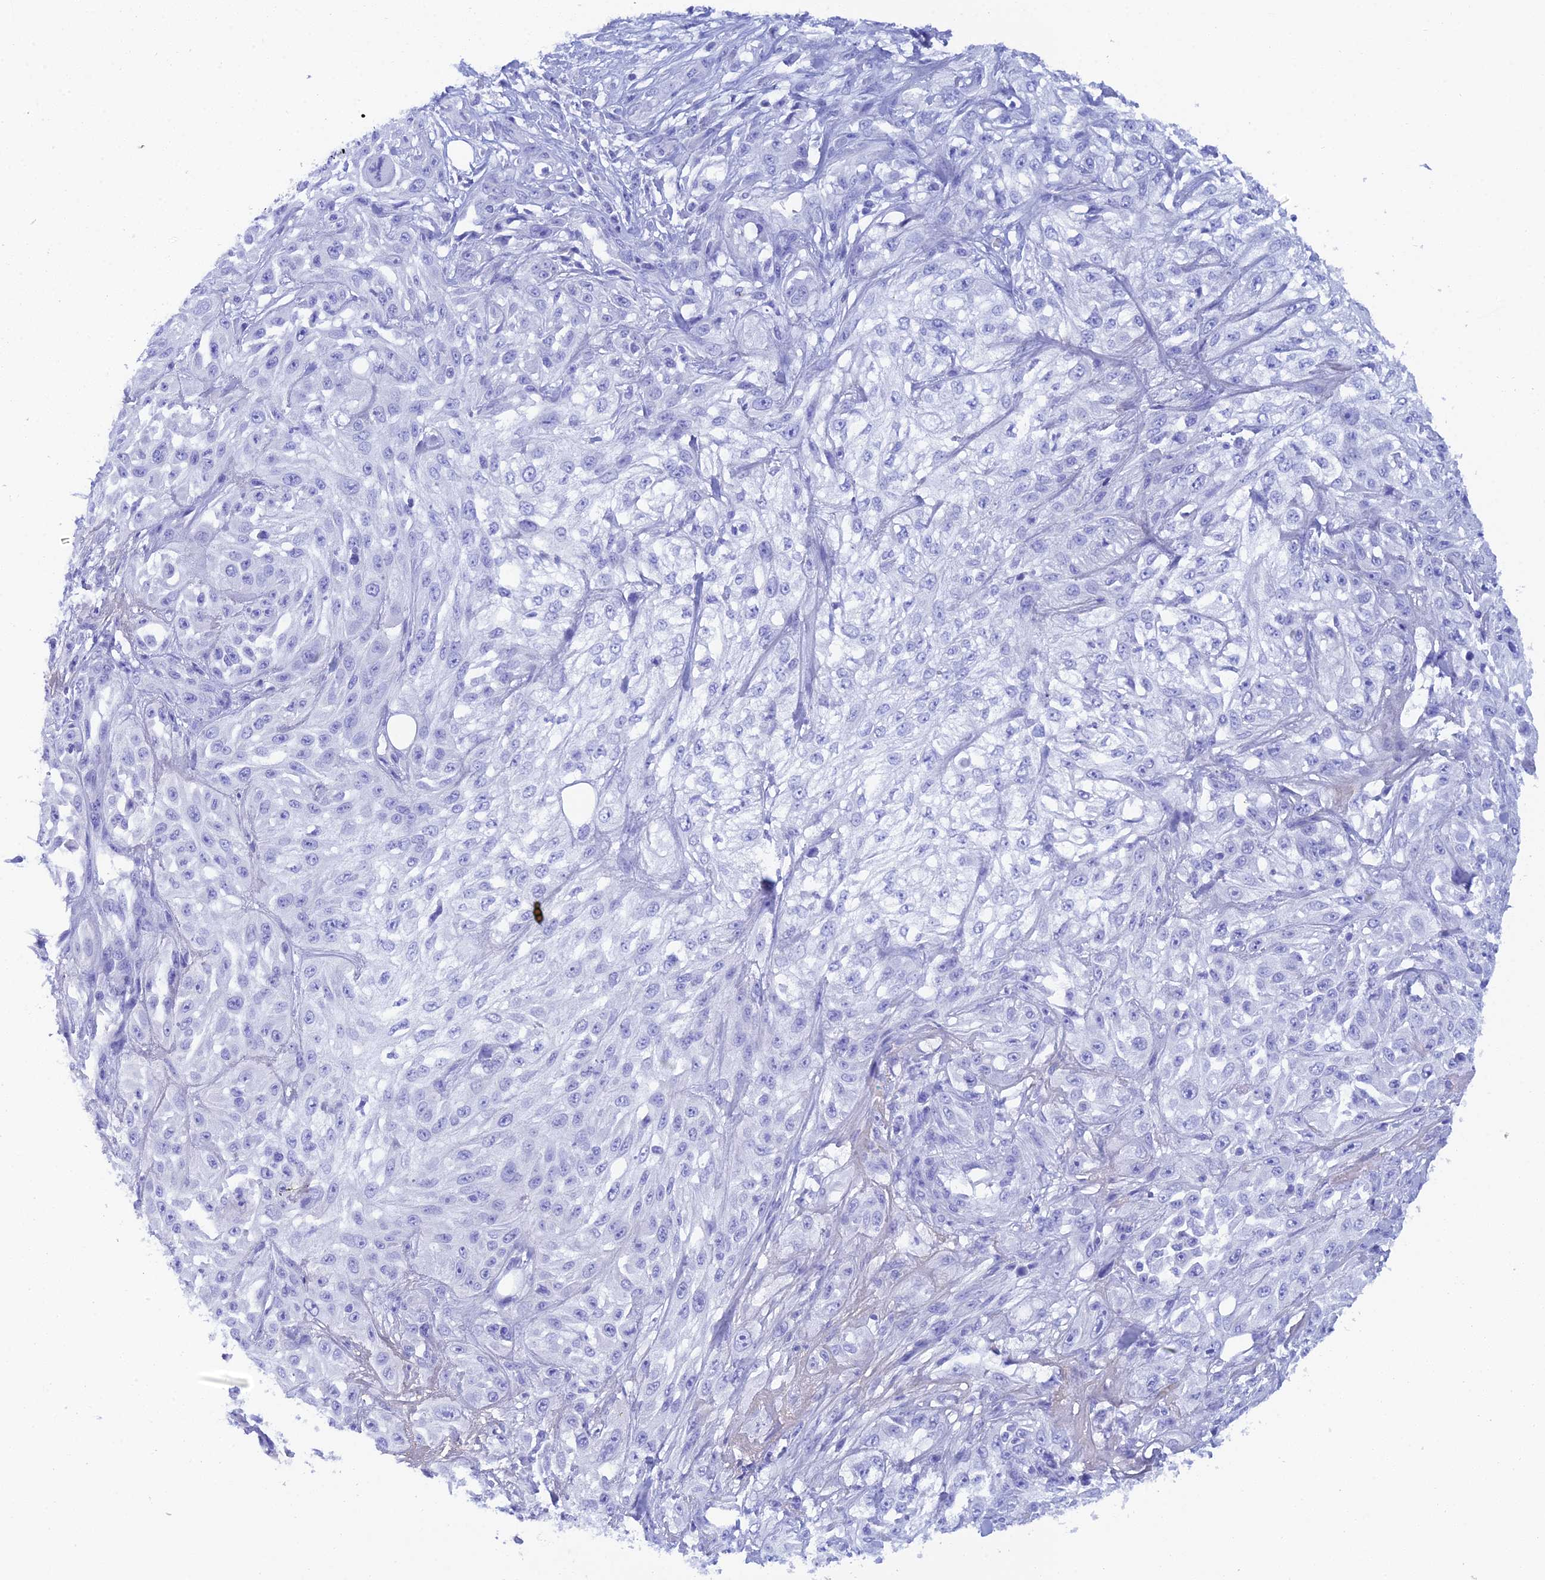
{"staining": {"intensity": "negative", "quantity": "none", "location": "none"}, "tissue": "skin cancer", "cell_type": "Tumor cells", "image_type": "cancer", "snomed": [{"axis": "morphology", "description": "Squamous cell carcinoma, NOS"}, {"axis": "morphology", "description": "Squamous cell carcinoma, metastatic, NOS"}, {"axis": "topography", "description": "Skin"}, {"axis": "topography", "description": "Lymph node"}], "caption": "Immunohistochemical staining of squamous cell carcinoma (skin) exhibits no significant positivity in tumor cells. Brightfield microscopy of IHC stained with DAB (brown) and hematoxylin (blue), captured at high magnification.", "gene": "REG1A", "patient": {"sex": "male", "age": 75}}